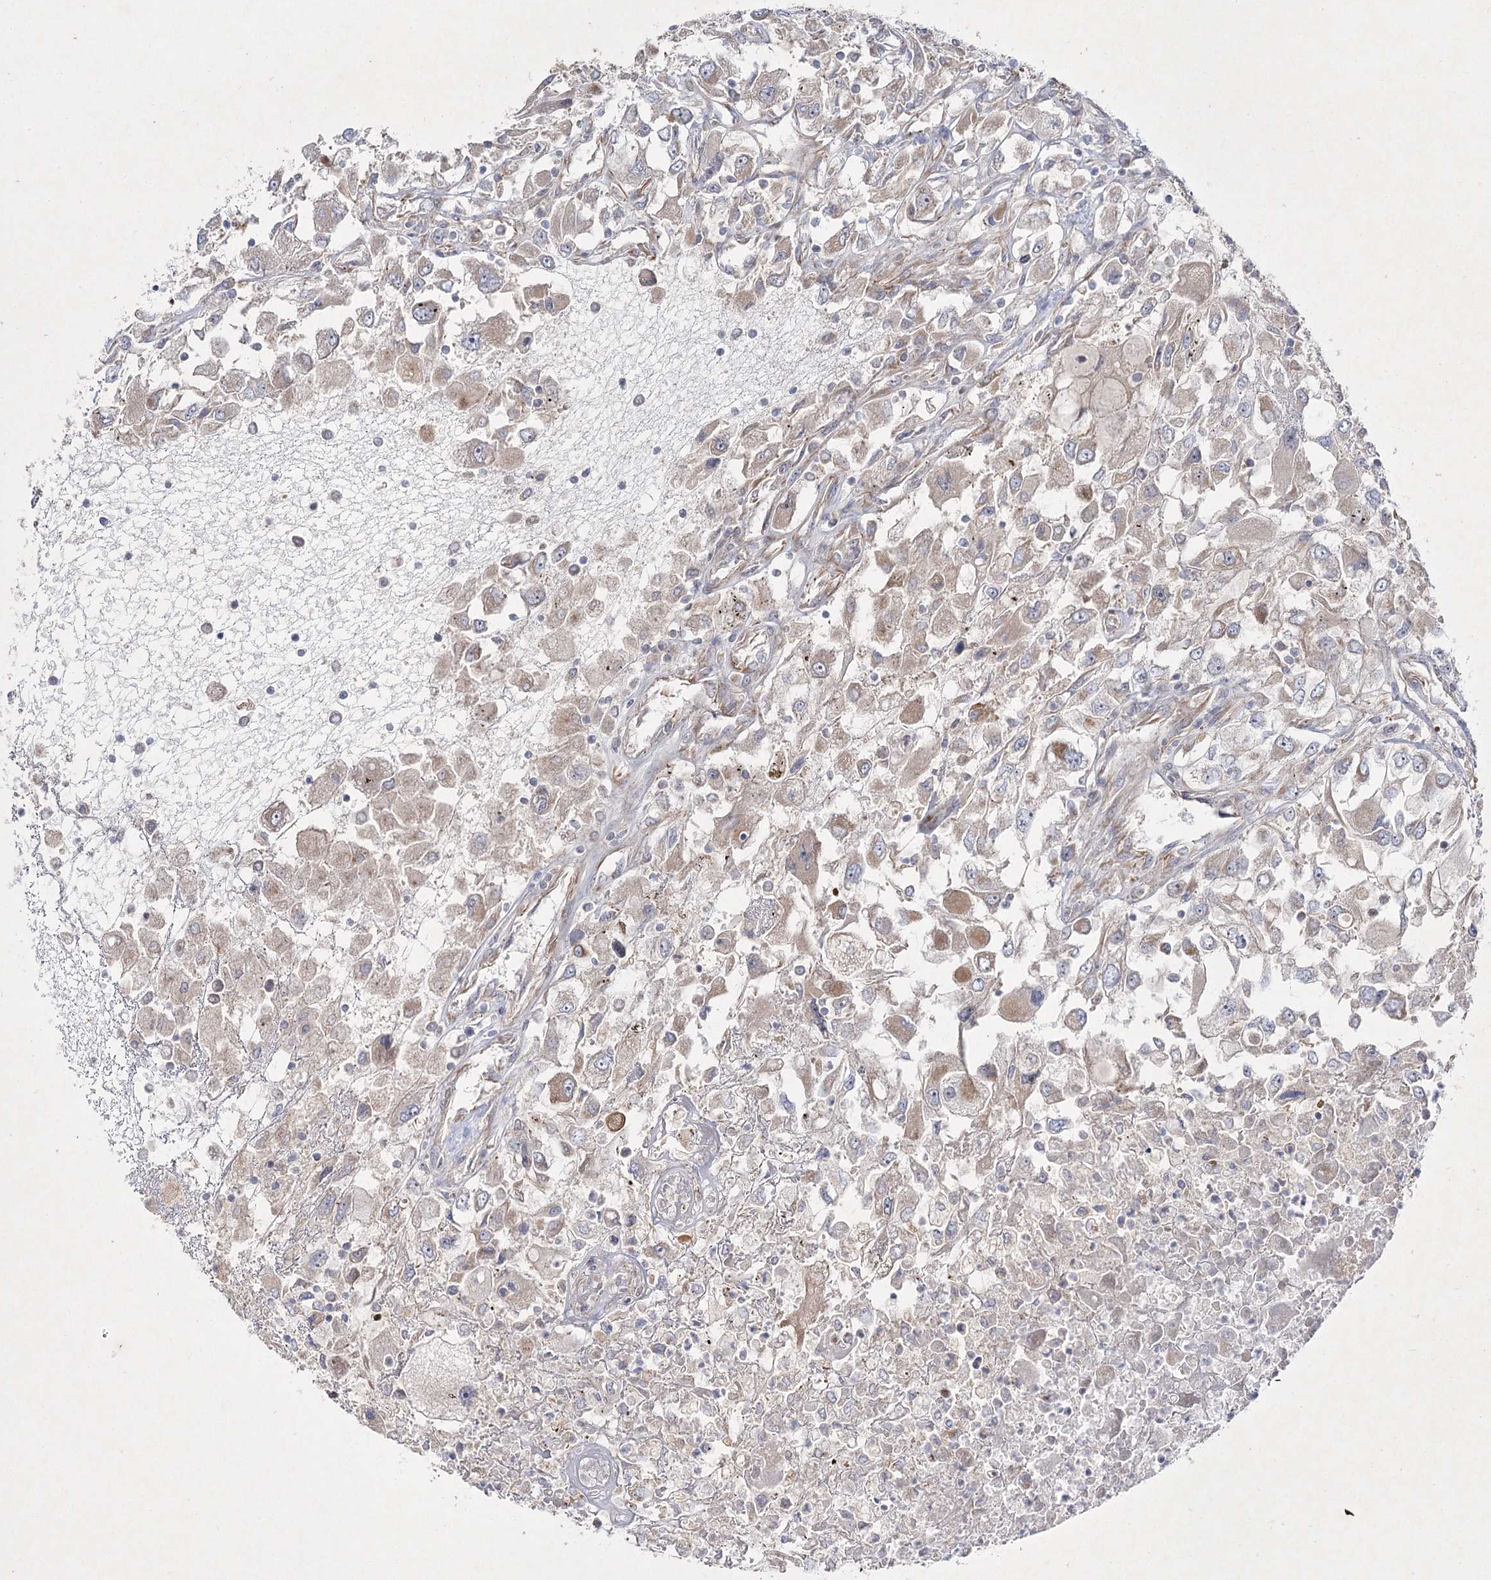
{"staining": {"intensity": "weak", "quantity": "25%-75%", "location": "cytoplasmic/membranous"}, "tissue": "renal cancer", "cell_type": "Tumor cells", "image_type": "cancer", "snomed": [{"axis": "morphology", "description": "Adenocarcinoma, NOS"}, {"axis": "topography", "description": "Kidney"}], "caption": "Immunohistochemical staining of human renal cancer (adenocarcinoma) reveals low levels of weak cytoplasmic/membranous protein positivity in about 25%-75% of tumor cells.", "gene": "KIAA0825", "patient": {"sex": "female", "age": 52}}